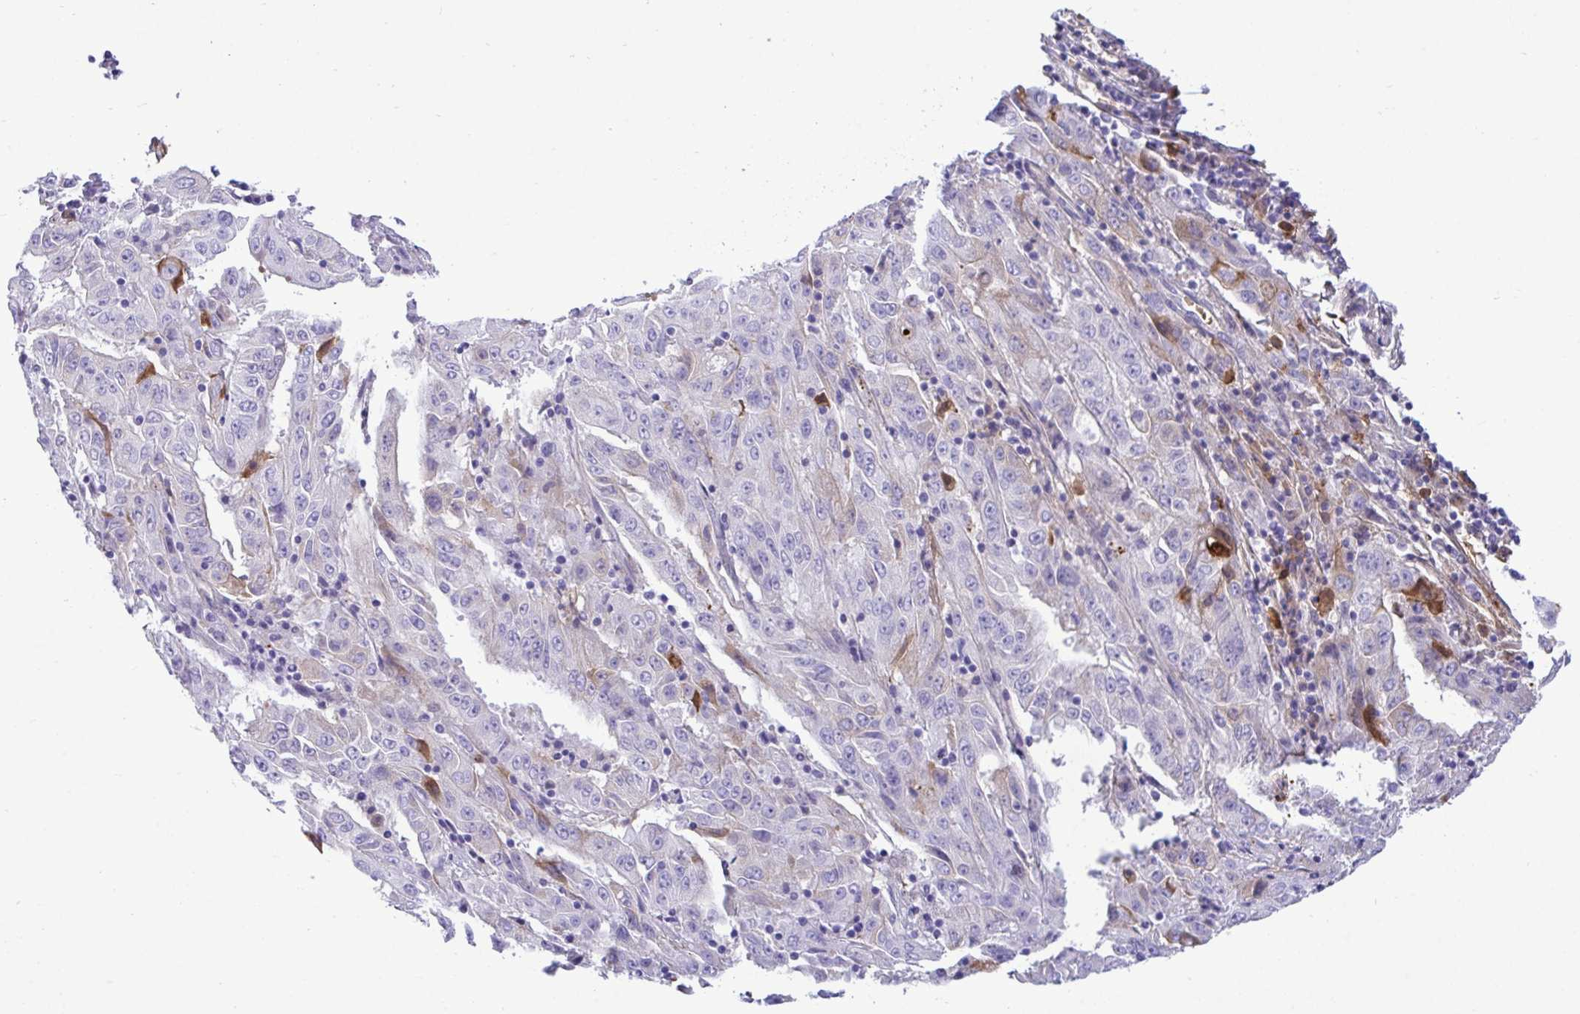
{"staining": {"intensity": "negative", "quantity": "none", "location": "none"}, "tissue": "pancreatic cancer", "cell_type": "Tumor cells", "image_type": "cancer", "snomed": [{"axis": "morphology", "description": "Adenocarcinoma, NOS"}, {"axis": "topography", "description": "Pancreas"}], "caption": "There is no significant expression in tumor cells of pancreatic adenocarcinoma.", "gene": "F2", "patient": {"sex": "male", "age": 63}}